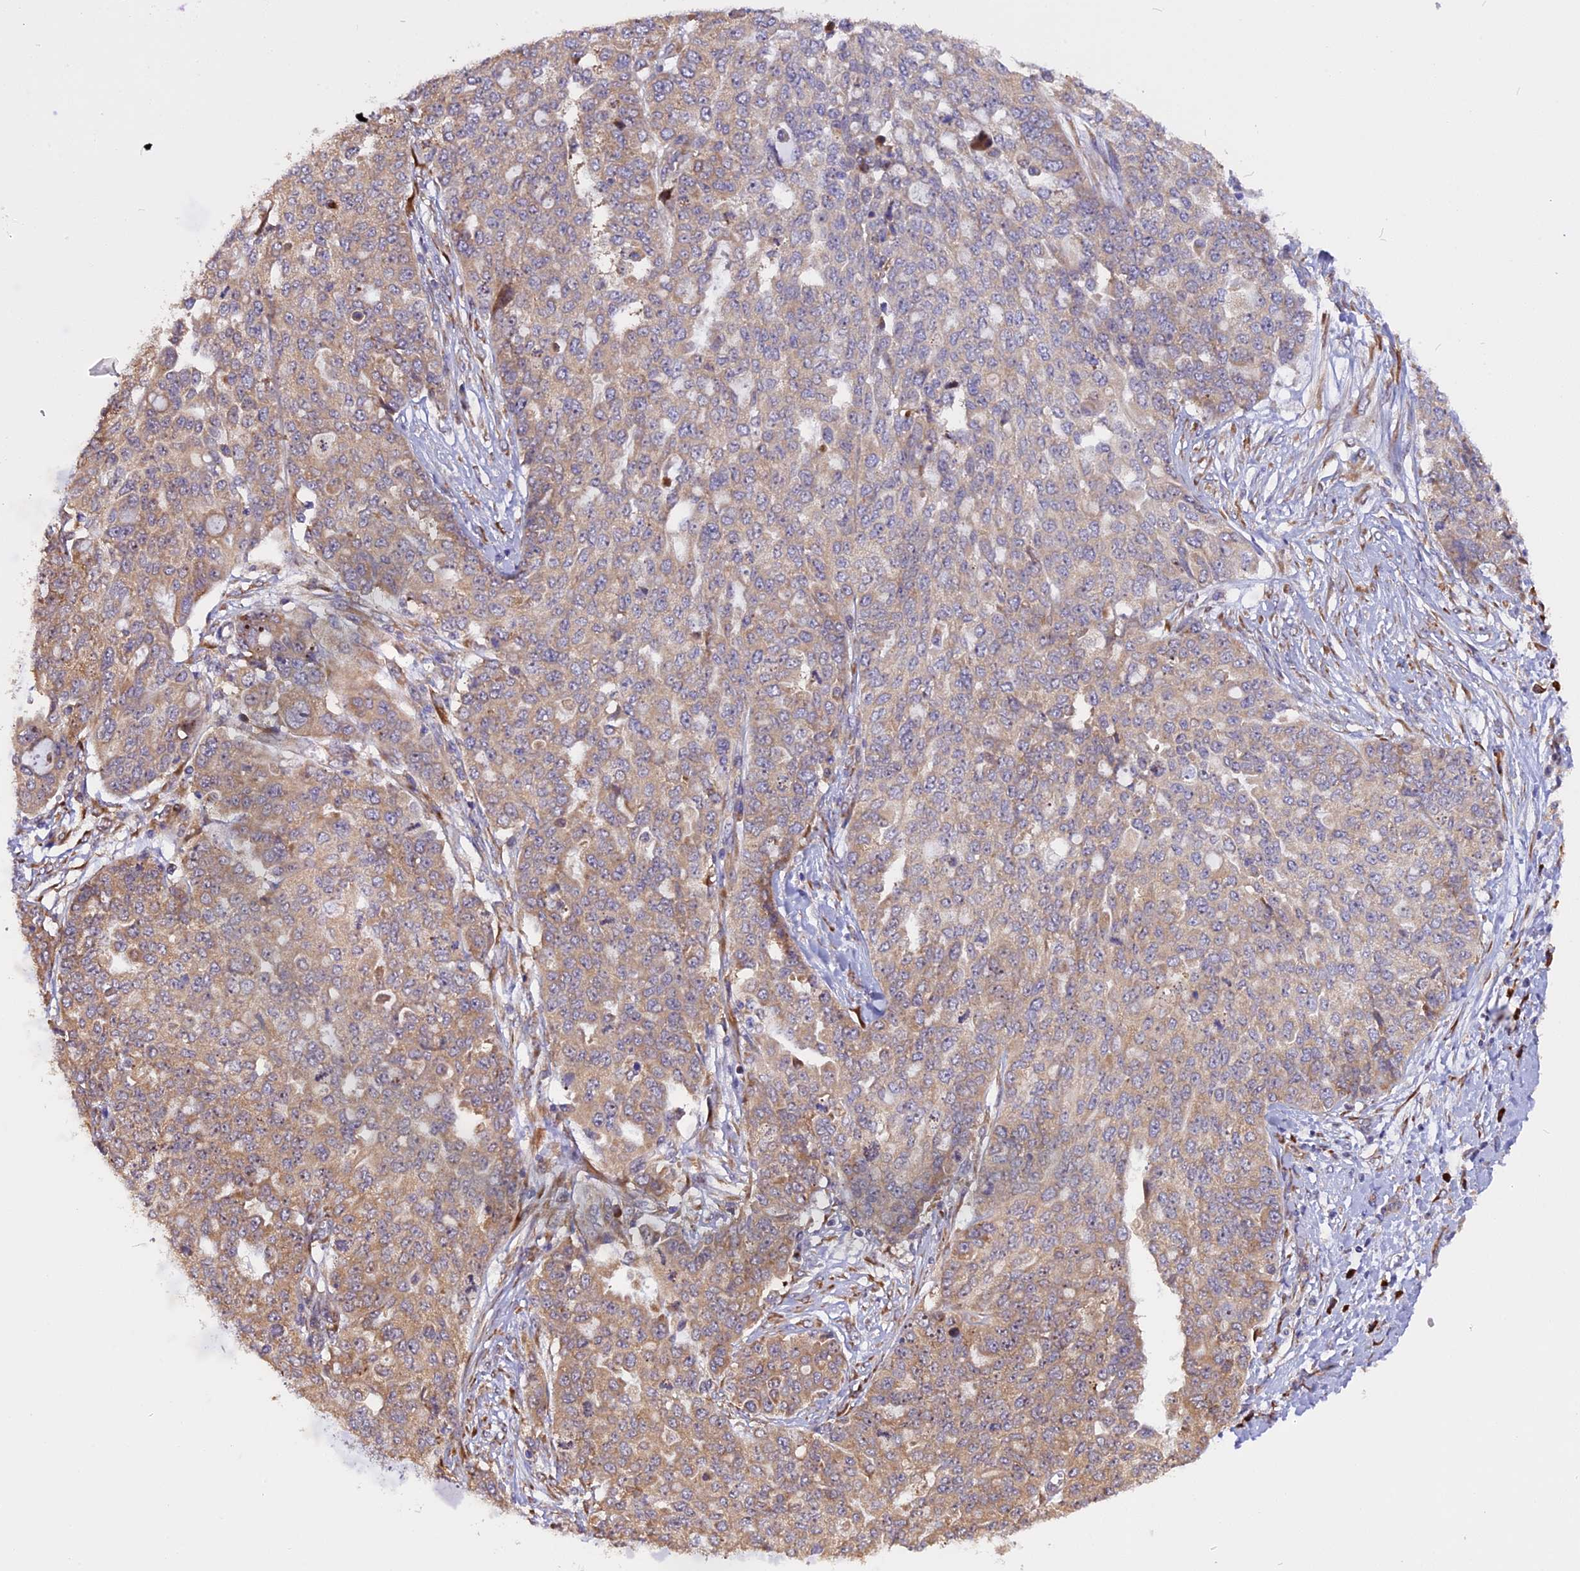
{"staining": {"intensity": "moderate", "quantity": "25%-75%", "location": "cytoplasmic/membranous"}, "tissue": "ovarian cancer", "cell_type": "Tumor cells", "image_type": "cancer", "snomed": [{"axis": "morphology", "description": "Cystadenocarcinoma, serous, NOS"}, {"axis": "topography", "description": "Soft tissue"}, {"axis": "topography", "description": "Ovary"}], "caption": "Brown immunohistochemical staining in serous cystadenocarcinoma (ovarian) reveals moderate cytoplasmic/membranous positivity in approximately 25%-75% of tumor cells.", "gene": "GNPTAB", "patient": {"sex": "female", "age": 57}}